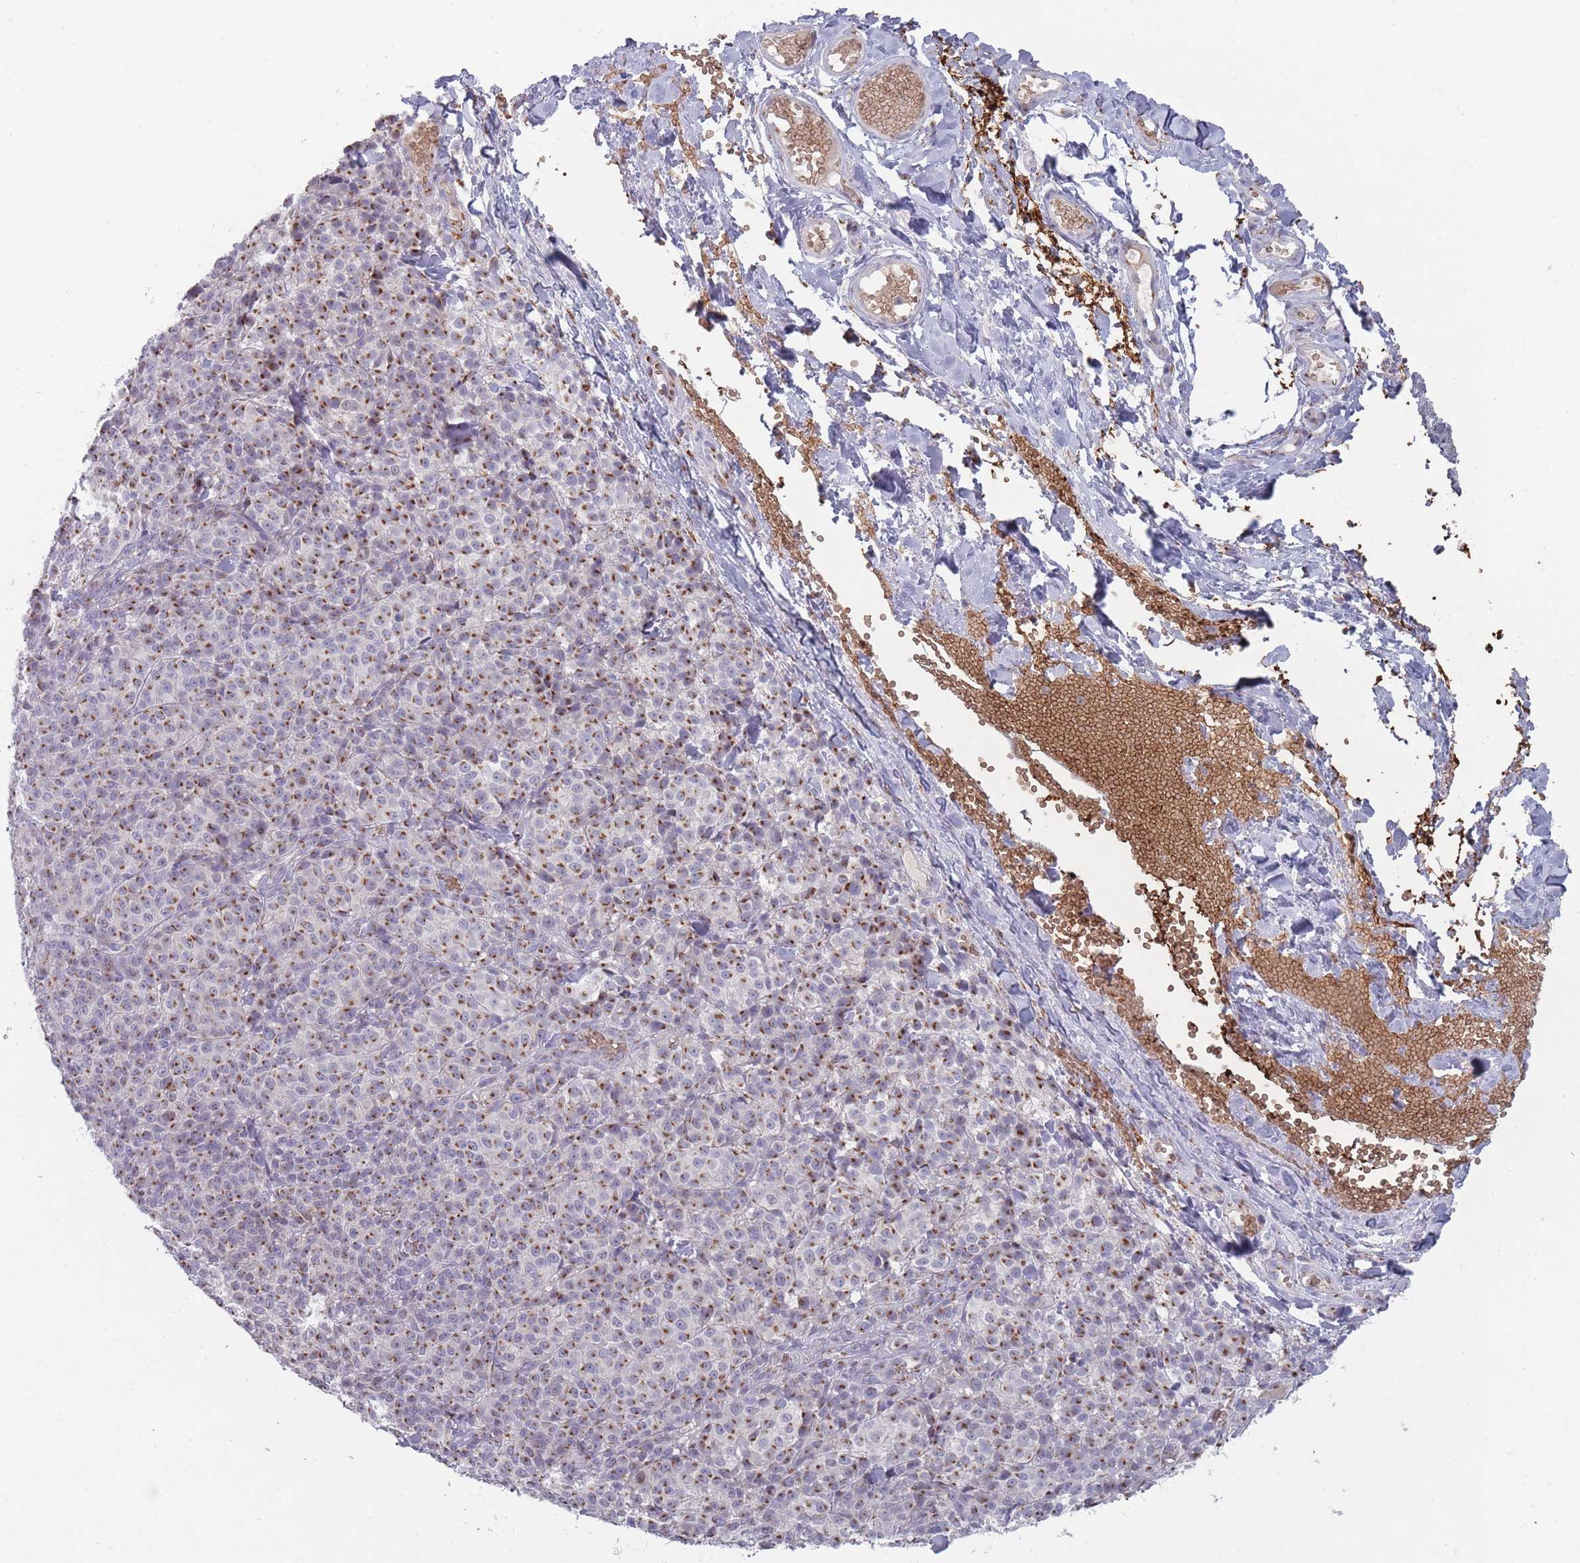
{"staining": {"intensity": "strong", "quantity": ">75%", "location": "cytoplasmic/membranous"}, "tissue": "melanoma", "cell_type": "Tumor cells", "image_type": "cancer", "snomed": [{"axis": "morphology", "description": "Normal tissue, NOS"}, {"axis": "morphology", "description": "Malignant melanoma, NOS"}, {"axis": "topography", "description": "Skin"}], "caption": "Immunohistochemistry image of human melanoma stained for a protein (brown), which demonstrates high levels of strong cytoplasmic/membranous positivity in approximately >75% of tumor cells.", "gene": "MAN1B1", "patient": {"sex": "female", "age": 34}}